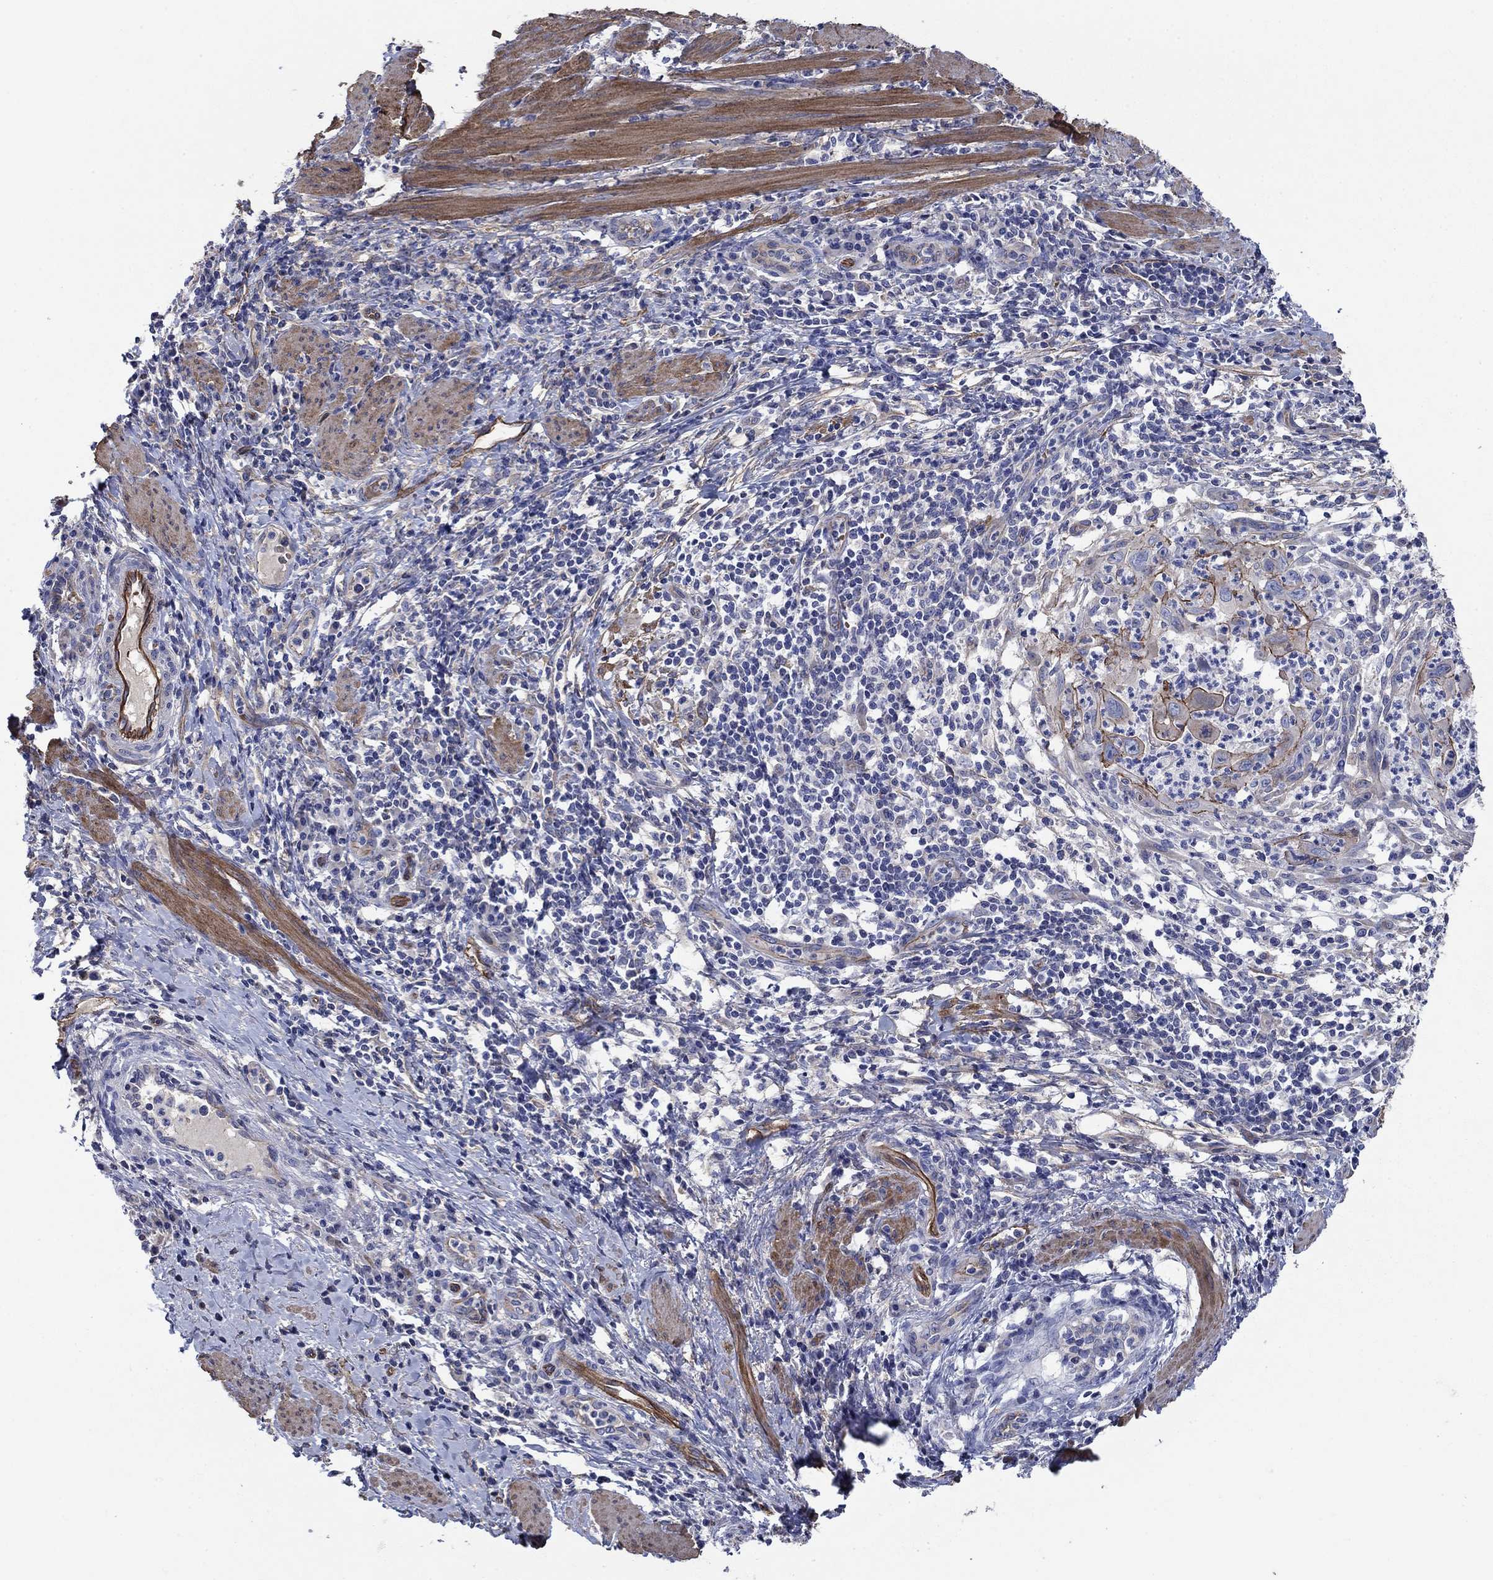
{"staining": {"intensity": "strong", "quantity": "<25%", "location": "cytoplasmic/membranous"}, "tissue": "cervical cancer", "cell_type": "Tumor cells", "image_type": "cancer", "snomed": [{"axis": "morphology", "description": "Squamous cell carcinoma, NOS"}, {"axis": "topography", "description": "Cervix"}], "caption": "High-magnification brightfield microscopy of squamous cell carcinoma (cervical) stained with DAB (brown) and counterstained with hematoxylin (blue). tumor cells exhibit strong cytoplasmic/membranous expression is present in about<25% of cells. The protein is stained brown, and the nuclei are stained in blue (DAB (3,3'-diaminobenzidine) IHC with brightfield microscopy, high magnification).", "gene": "FLNC", "patient": {"sex": "female", "age": 26}}